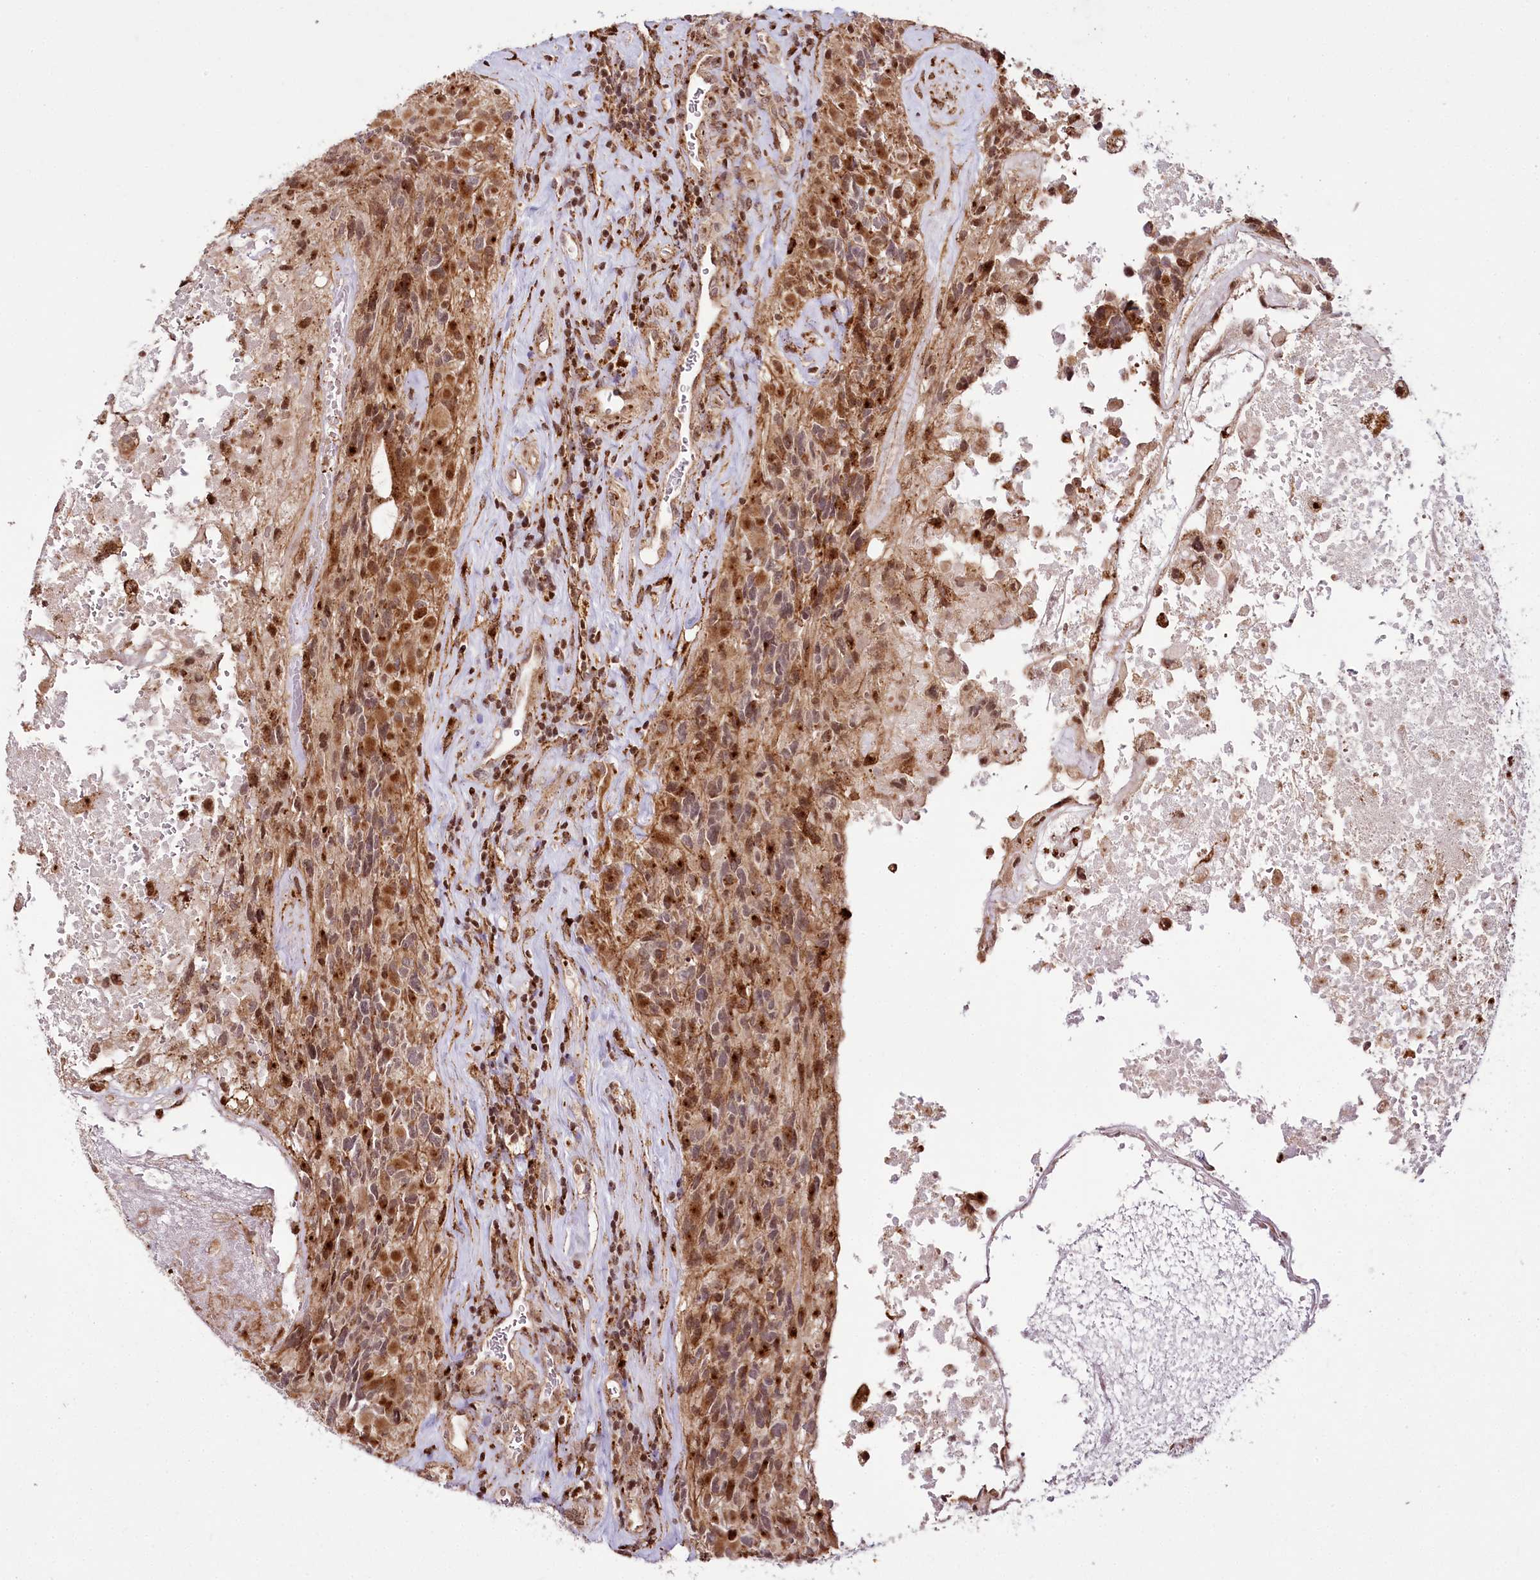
{"staining": {"intensity": "moderate", "quantity": ">75%", "location": "cytoplasmic/membranous,nuclear"}, "tissue": "glioma", "cell_type": "Tumor cells", "image_type": "cancer", "snomed": [{"axis": "morphology", "description": "Glioma, malignant, High grade"}, {"axis": "topography", "description": "Brain"}], "caption": "Protein staining of glioma tissue exhibits moderate cytoplasmic/membranous and nuclear expression in about >75% of tumor cells. The protein of interest is shown in brown color, while the nuclei are stained blue.", "gene": "HOXC8", "patient": {"sex": "male", "age": 76}}